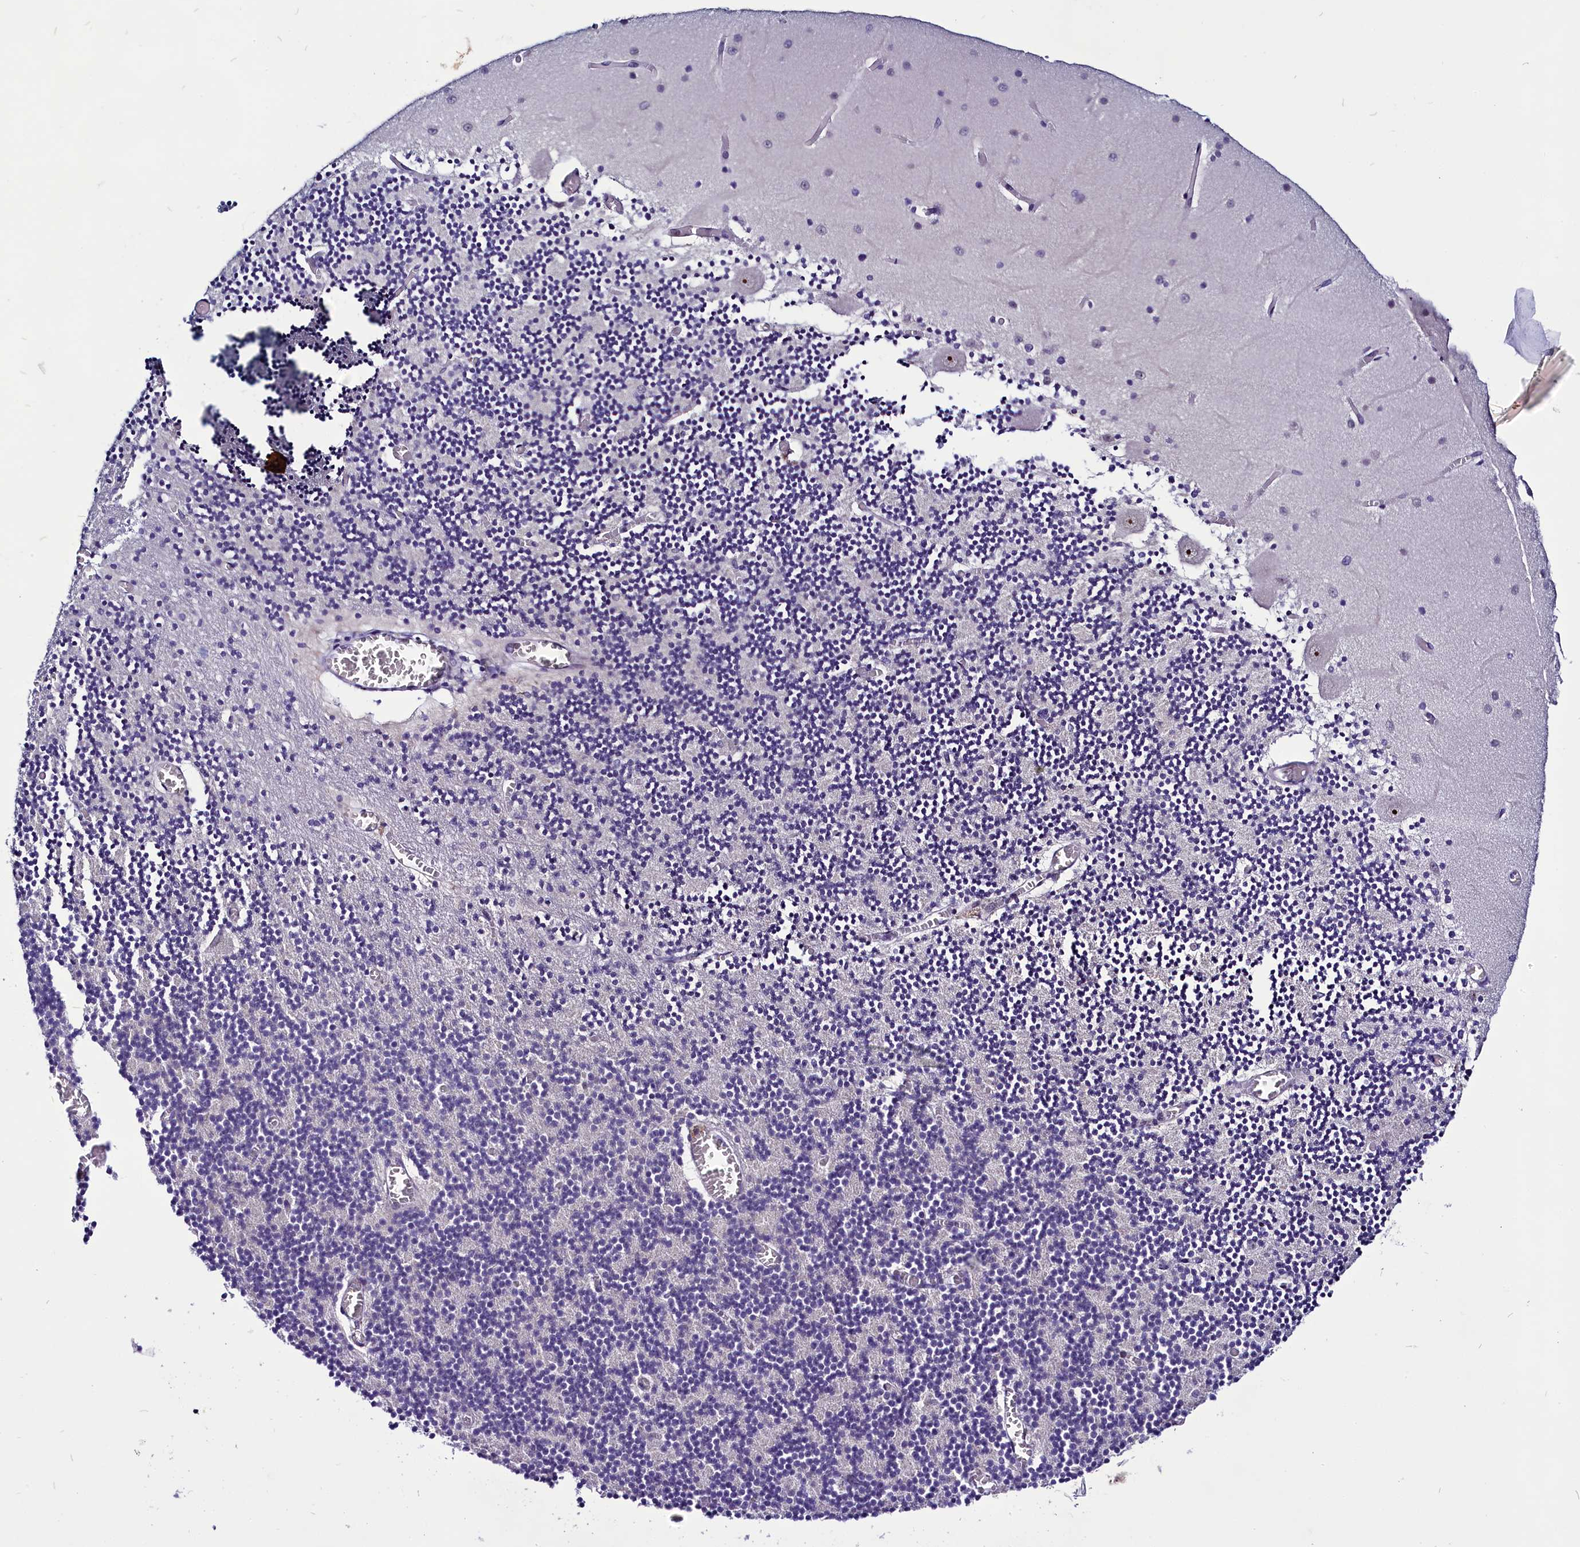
{"staining": {"intensity": "negative", "quantity": "none", "location": "none"}, "tissue": "cerebellum", "cell_type": "Cells in granular layer", "image_type": "normal", "snomed": [{"axis": "morphology", "description": "Normal tissue, NOS"}, {"axis": "topography", "description": "Cerebellum"}], "caption": "Normal cerebellum was stained to show a protein in brown. There is no significant expression in cells in granular layer. The staining was performed using DAB to visualize the protein expression in brown, while the nuclei were stained in blue with hematoxylin (Magnification: 20x).", "gene": "CCDC106", "patient": {"sex": "female", "age": 28}}